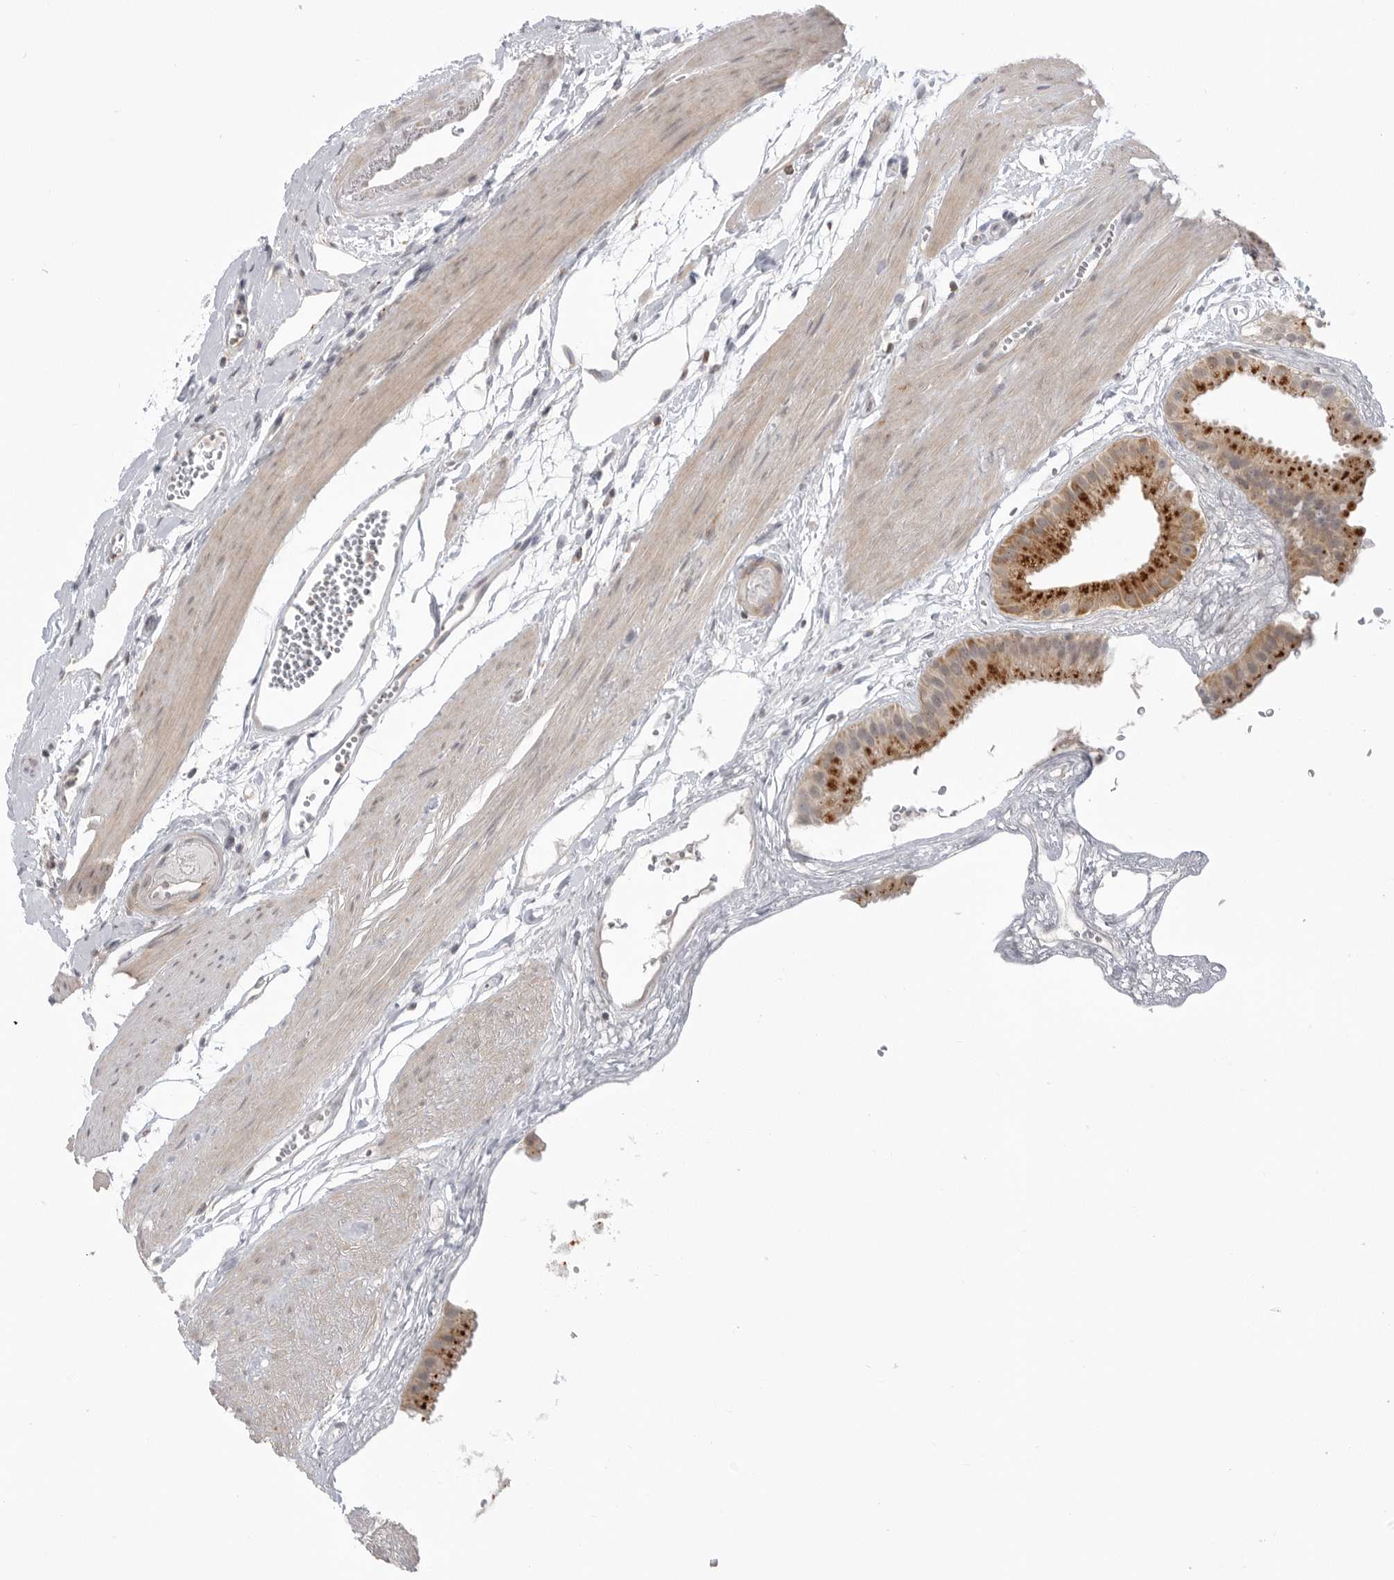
{"staining": {"intensity": "moderate", "quantity": "25%-75%", "location": "cytoplasmic/membranous"}, "tissue": "gallbladder", "cell_type": "Glandular cells", "image_type": "normal", "snomed": [{"axis": "morphology", "description": "Normal tissue, NOS"}, {"axis": "topography", "description": "Gallbladder"}], "caption": "Immunohistochemistry image of normal gallbladder: gallbladder stained using immunohistochemistry demonstrates medium levels of moderate protein expression localized specifically in the cytoplasmic/membranous of glandular cells, appearing as a cytoplasmic/membranous brown color.", "gene": "KALRN", "patient": {"sex": "female", "age": 64}}